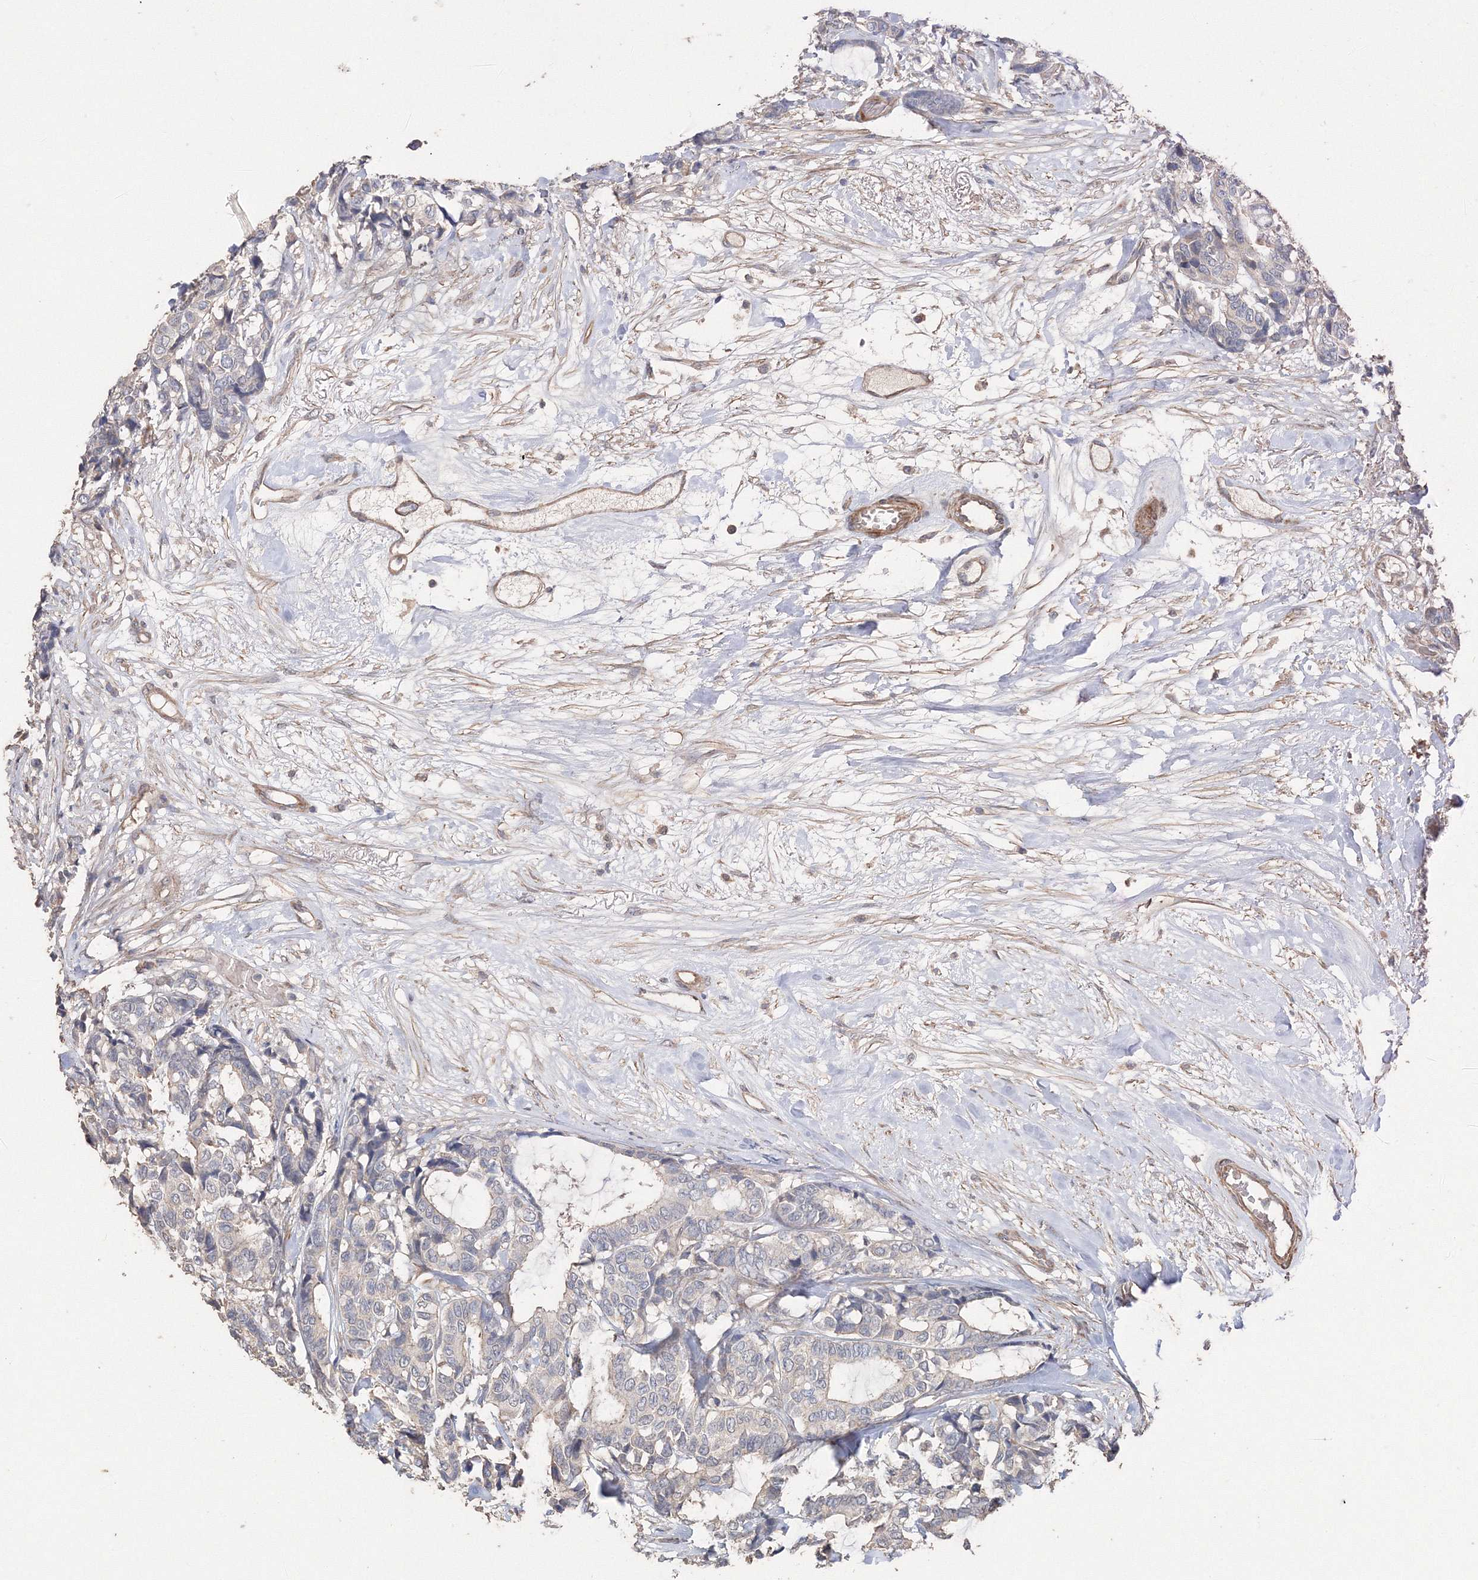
{"staining": {"intensity": "negative", "quantity": "none", "location": "none"}, "tissue": "breast cancer", "cell_type": "Tumor cells", "image_type": "cancer", "snomed": [{"axis": "morphology", "description": "Duct carcinoma"}, {"axis": "topography", "description": "Breast"}], "caption": "Immunohistochemistry (IHC) image of breast cancer stained for a protein (brown), which exhibits no staining in tumor cells.", "gene": "NALF2", "patient": {"sex": "female", "age": 87}}